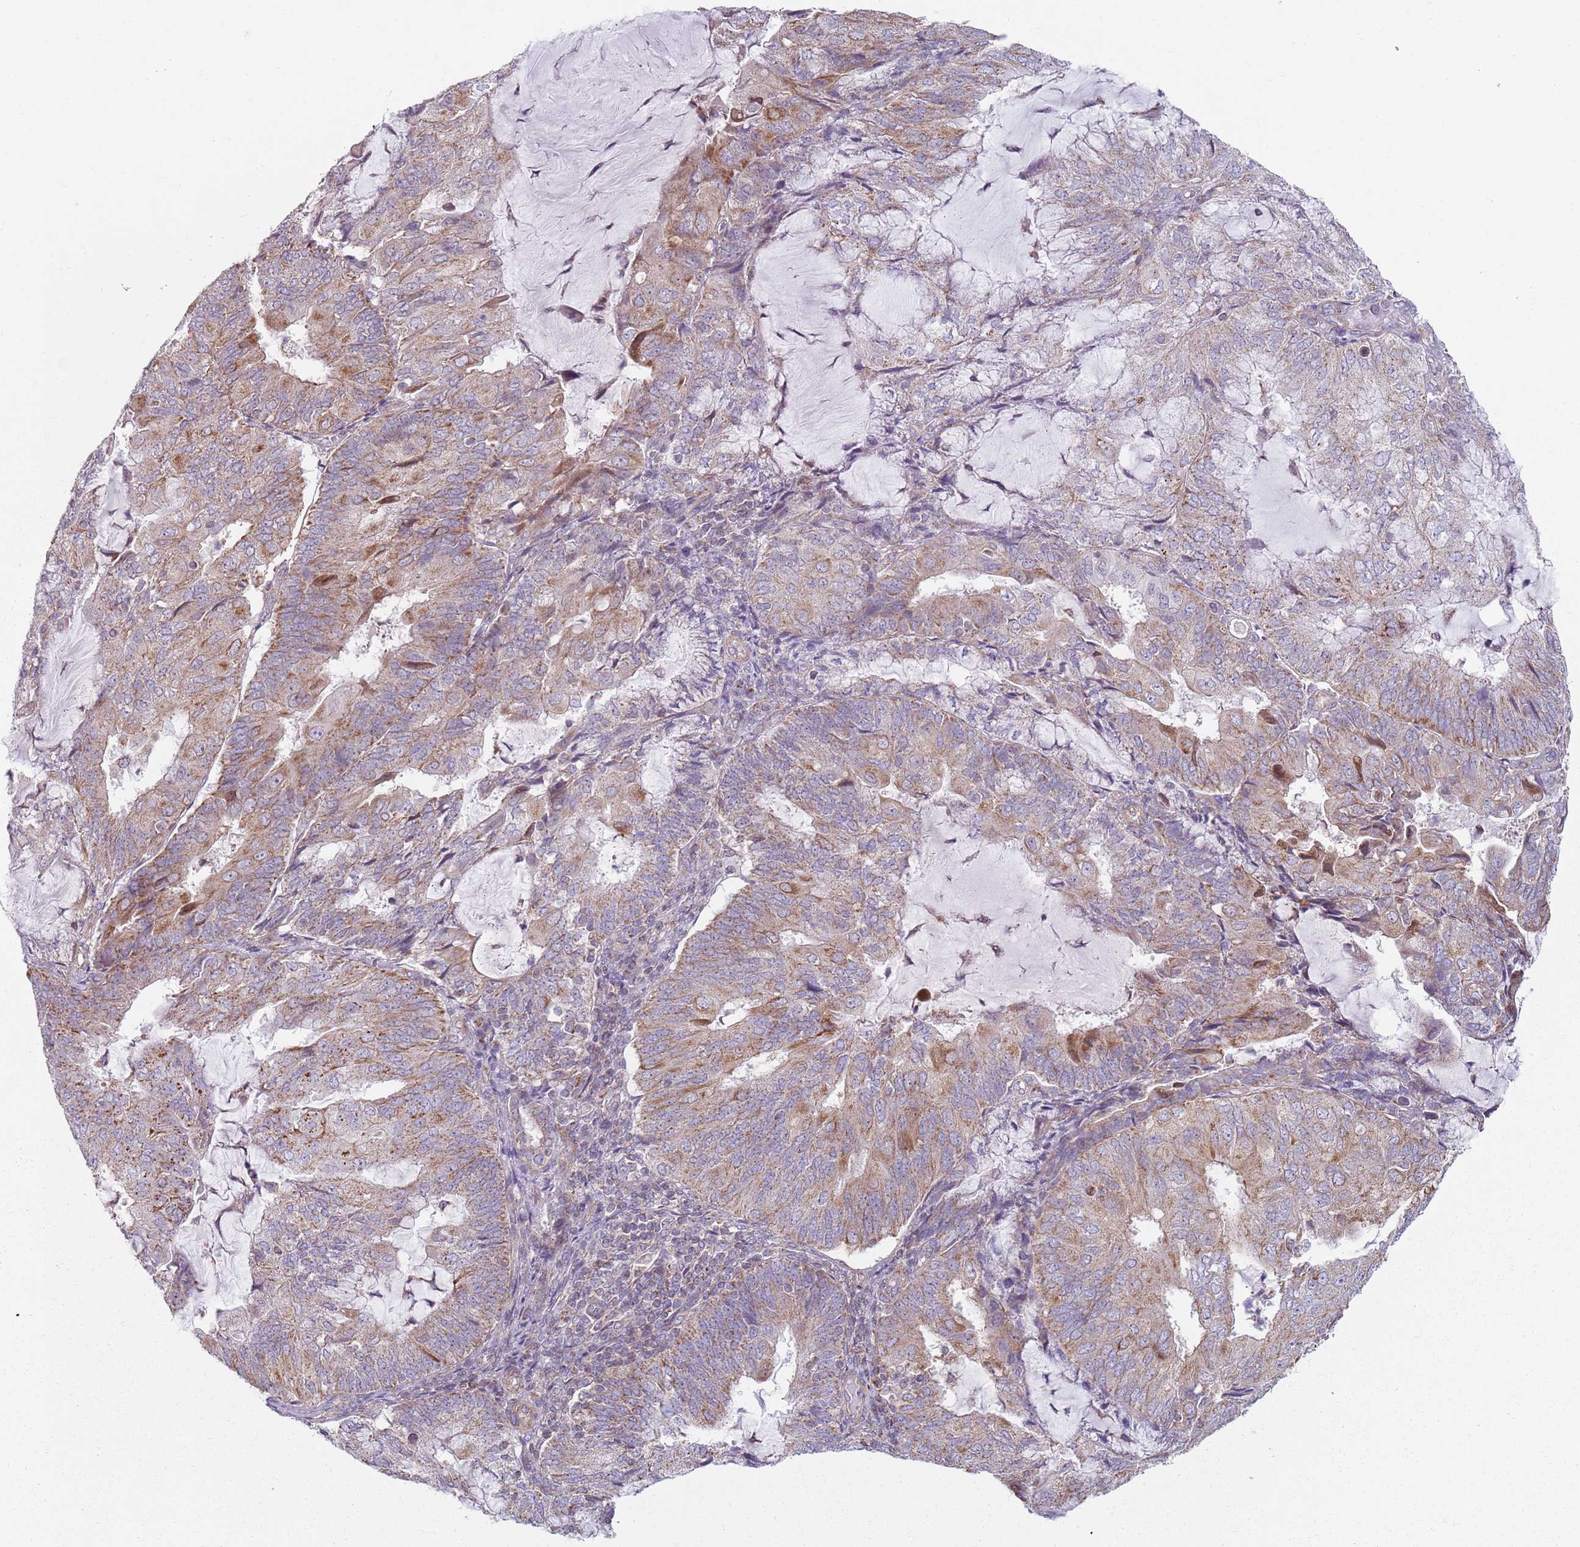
{"staining": {"intensity": "moderate", "quantity": ">75%", "location": "cytoplasmic/membranous"}, "tissue": "endometrial cancer", "cell_type": "Tumor cells", "image_type": "cancer", "snomed": [{"axis": "morphology", "description": "Adenocarcinoma, NOS"}, {"axis": "topography", "description": "Endometrium"}], "caption": "Protein analysis of endometrial cancer tissue demonstrates moderate cytoplasmic/membranous expression in about >75% of tumor cells.", "gene": "GAS8", "patient": {"sex": "female", "age": 81}}